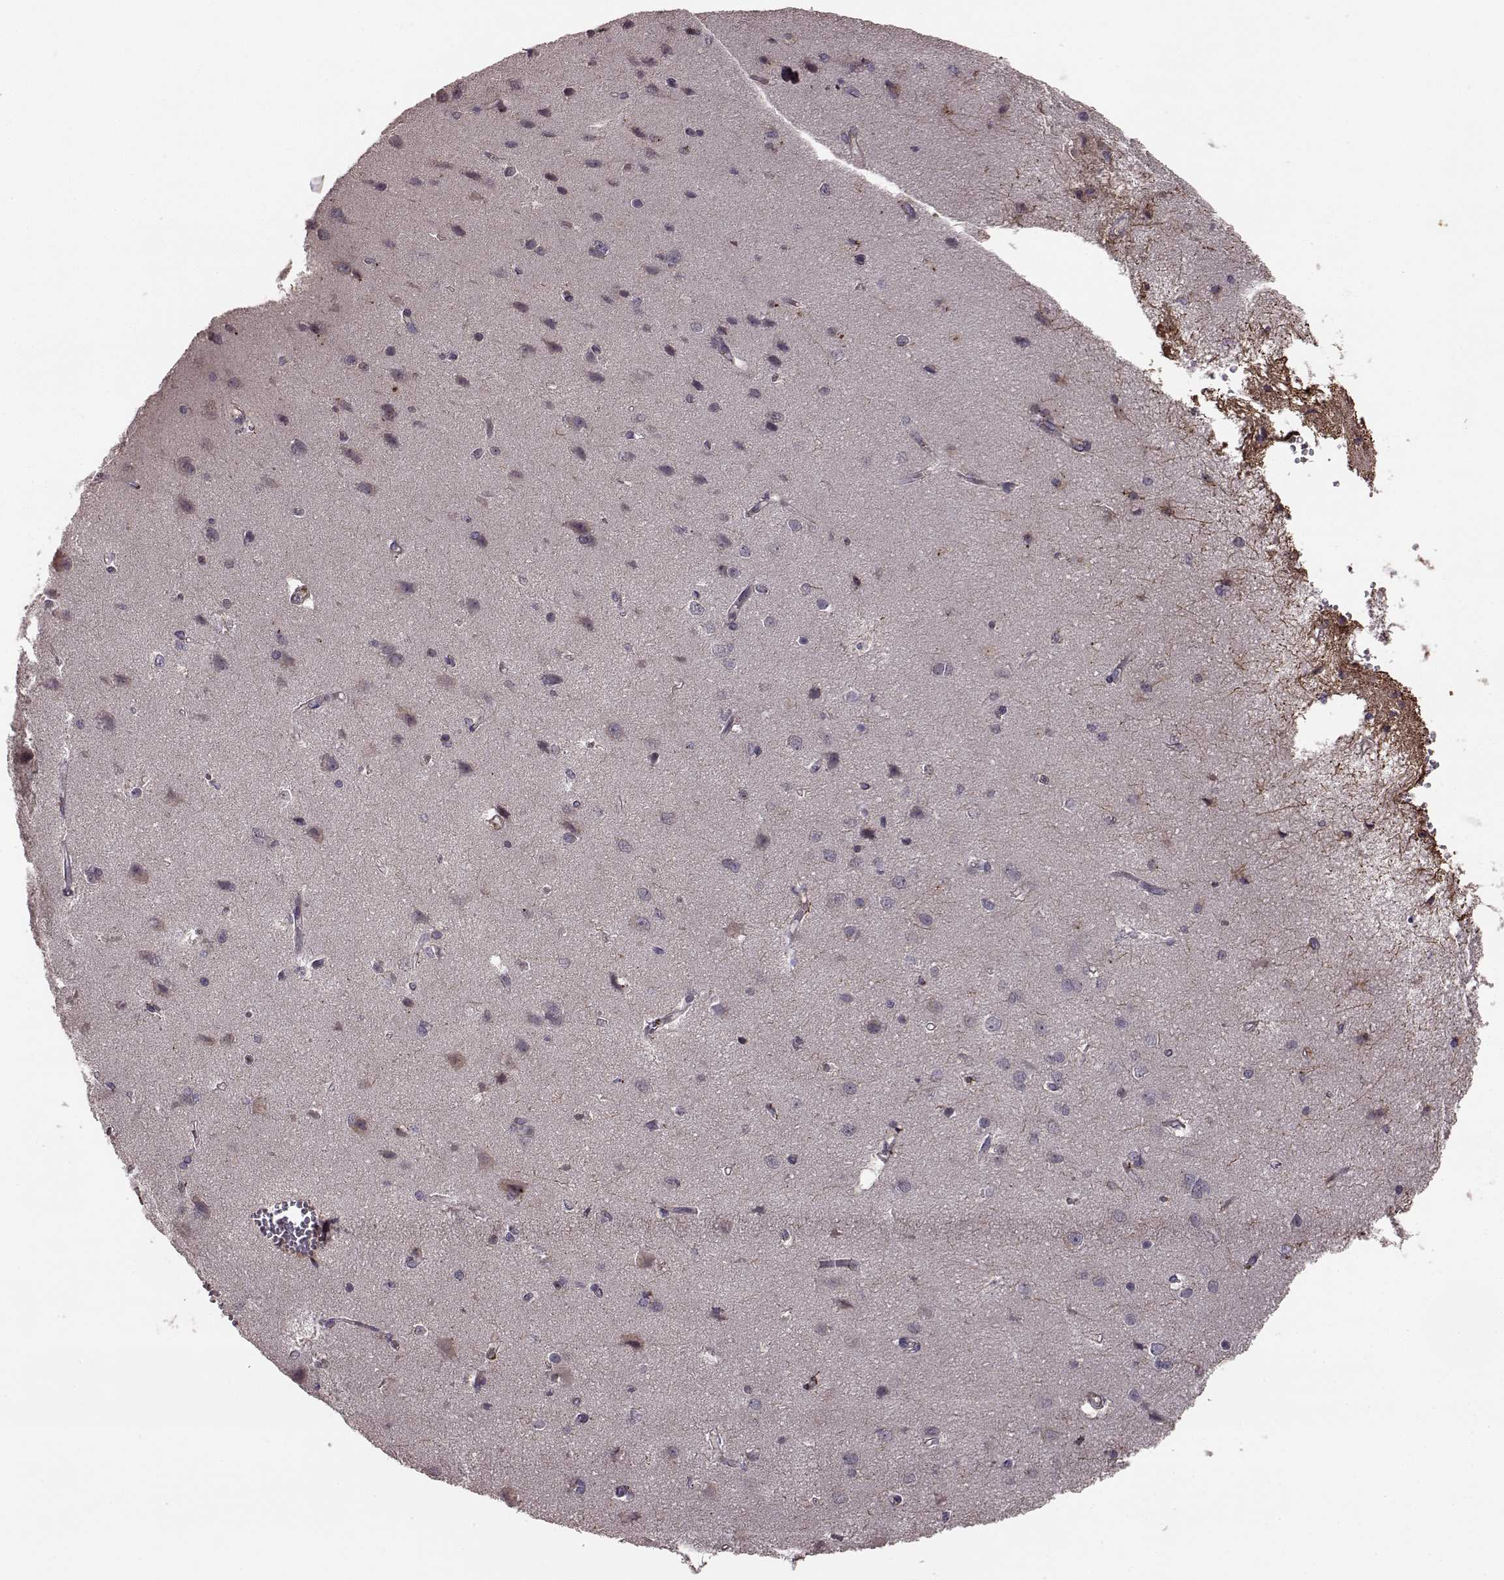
{"staining": {"intensity": "negative", "quantity": "none", "location": "none"}, "tissue": "cerebral cortex", "cell_type": "Endothelial cells", "image_type": "normal", "snomed": [{"axis": "morphology", "description": "Normal tissue, NOS"}, {"axis": "topography", "description": "Cerebral cortex"}], "caption": "A high-resolution histopathology image shows immunohistochemistry staining of unremarkable cerebral cortex, which reveals no significant staining in endothelial cells. The staining is performed using DAB (3,3'-diaminobenzidine) brown chromogen with nuclei counter-stained in using hematoxylin.", "gene": "NTF3", "patient": {"sex": "male", "age": 37}}